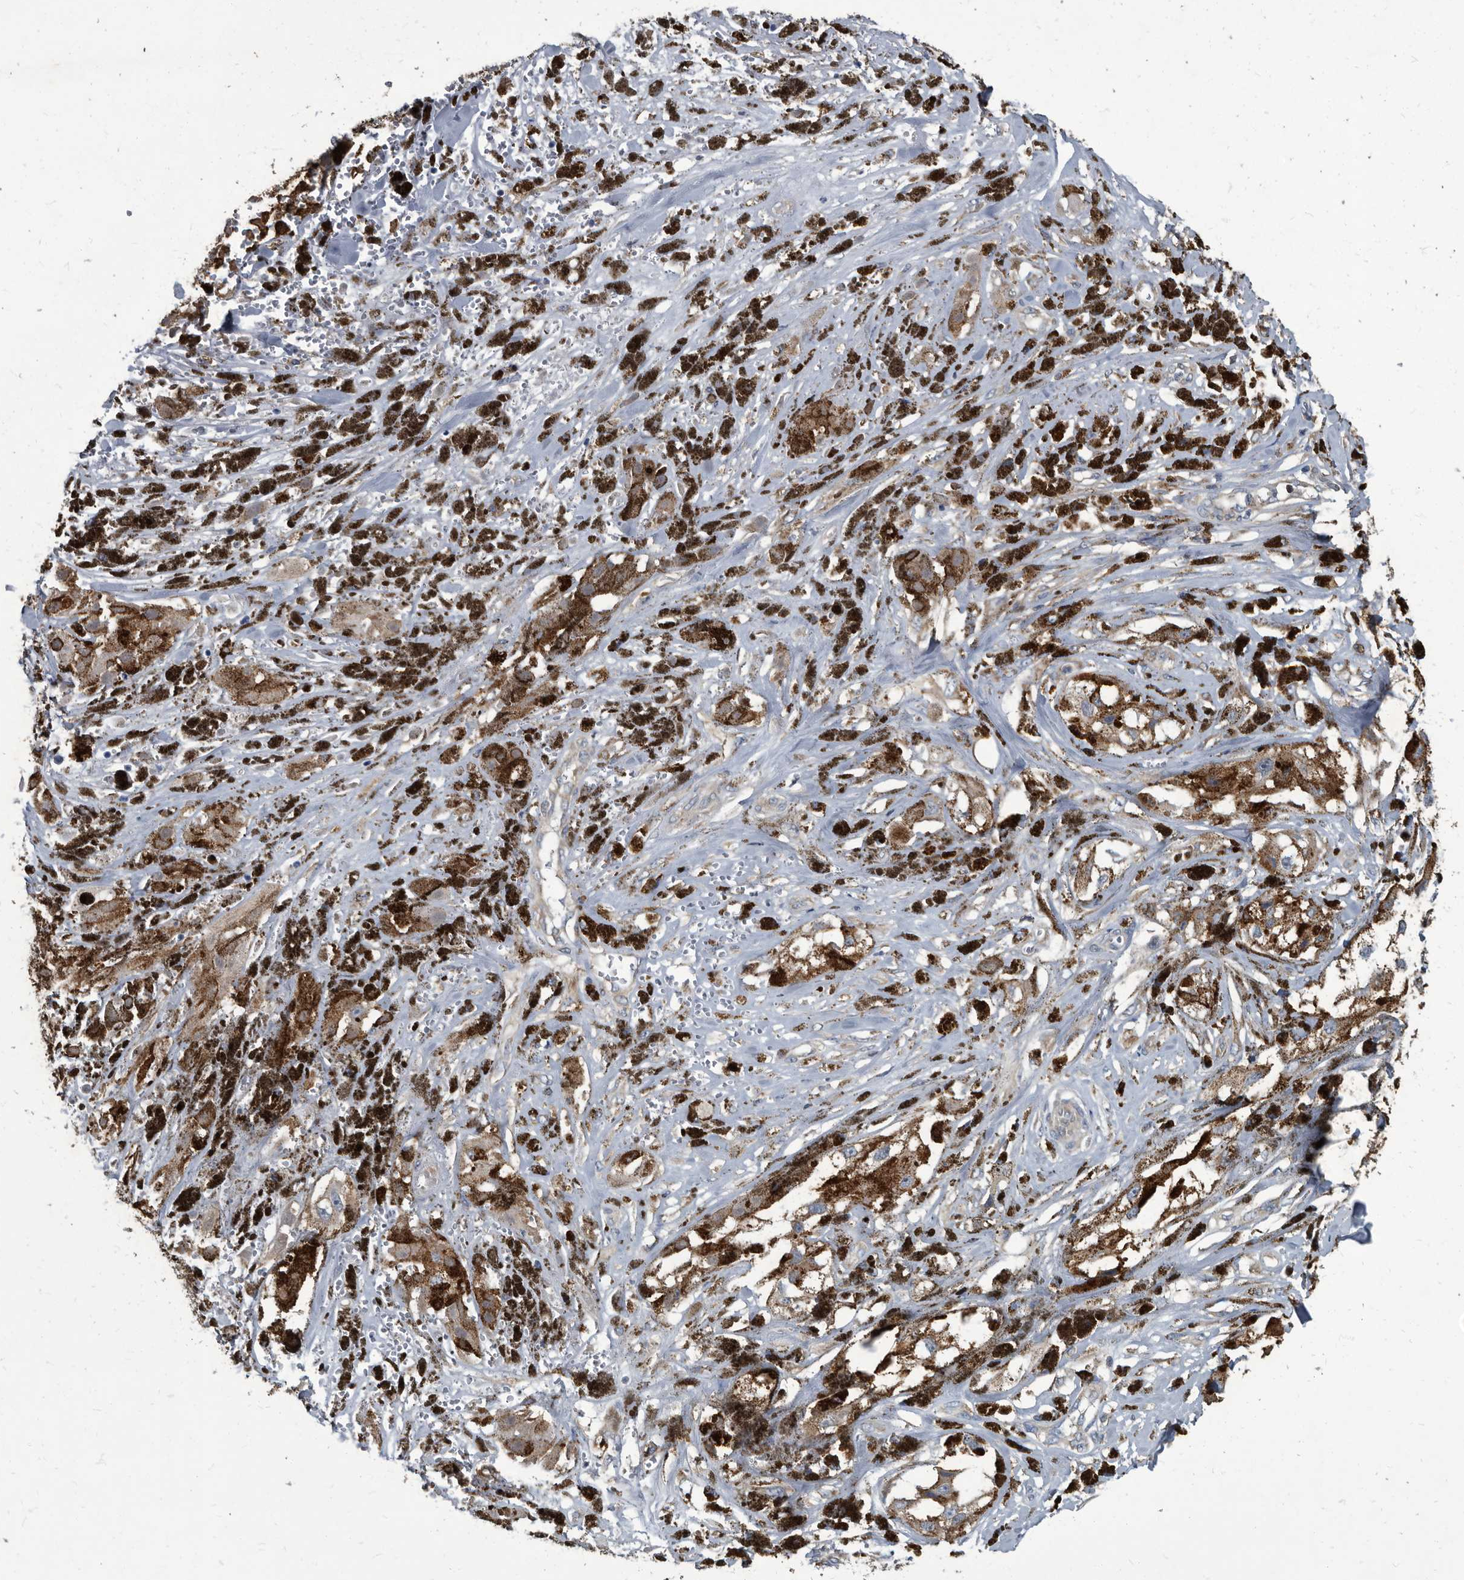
{"staining": {"intensity": "moderate", "quantity": ">75%", "location": "cytoplasmic/membranous"}, "tissue": "melanoma", "cell_type": "Tumor cells", "image_type": "cancer", "snomed": [{"axis": "morphology", "description": "Malignant melanoma, NOS"}, {"axis": "topography", "description": "Skin"}], "caption": "The histopathology image demonstrates immunohistochemical staining of malignant melanoma. There is moderate cytoplasmic/membranous positivity is appreciated in approximately >75% of tumor cells.", "gene": "CDV3", "patient": {"sex": "male", "age": 88}}